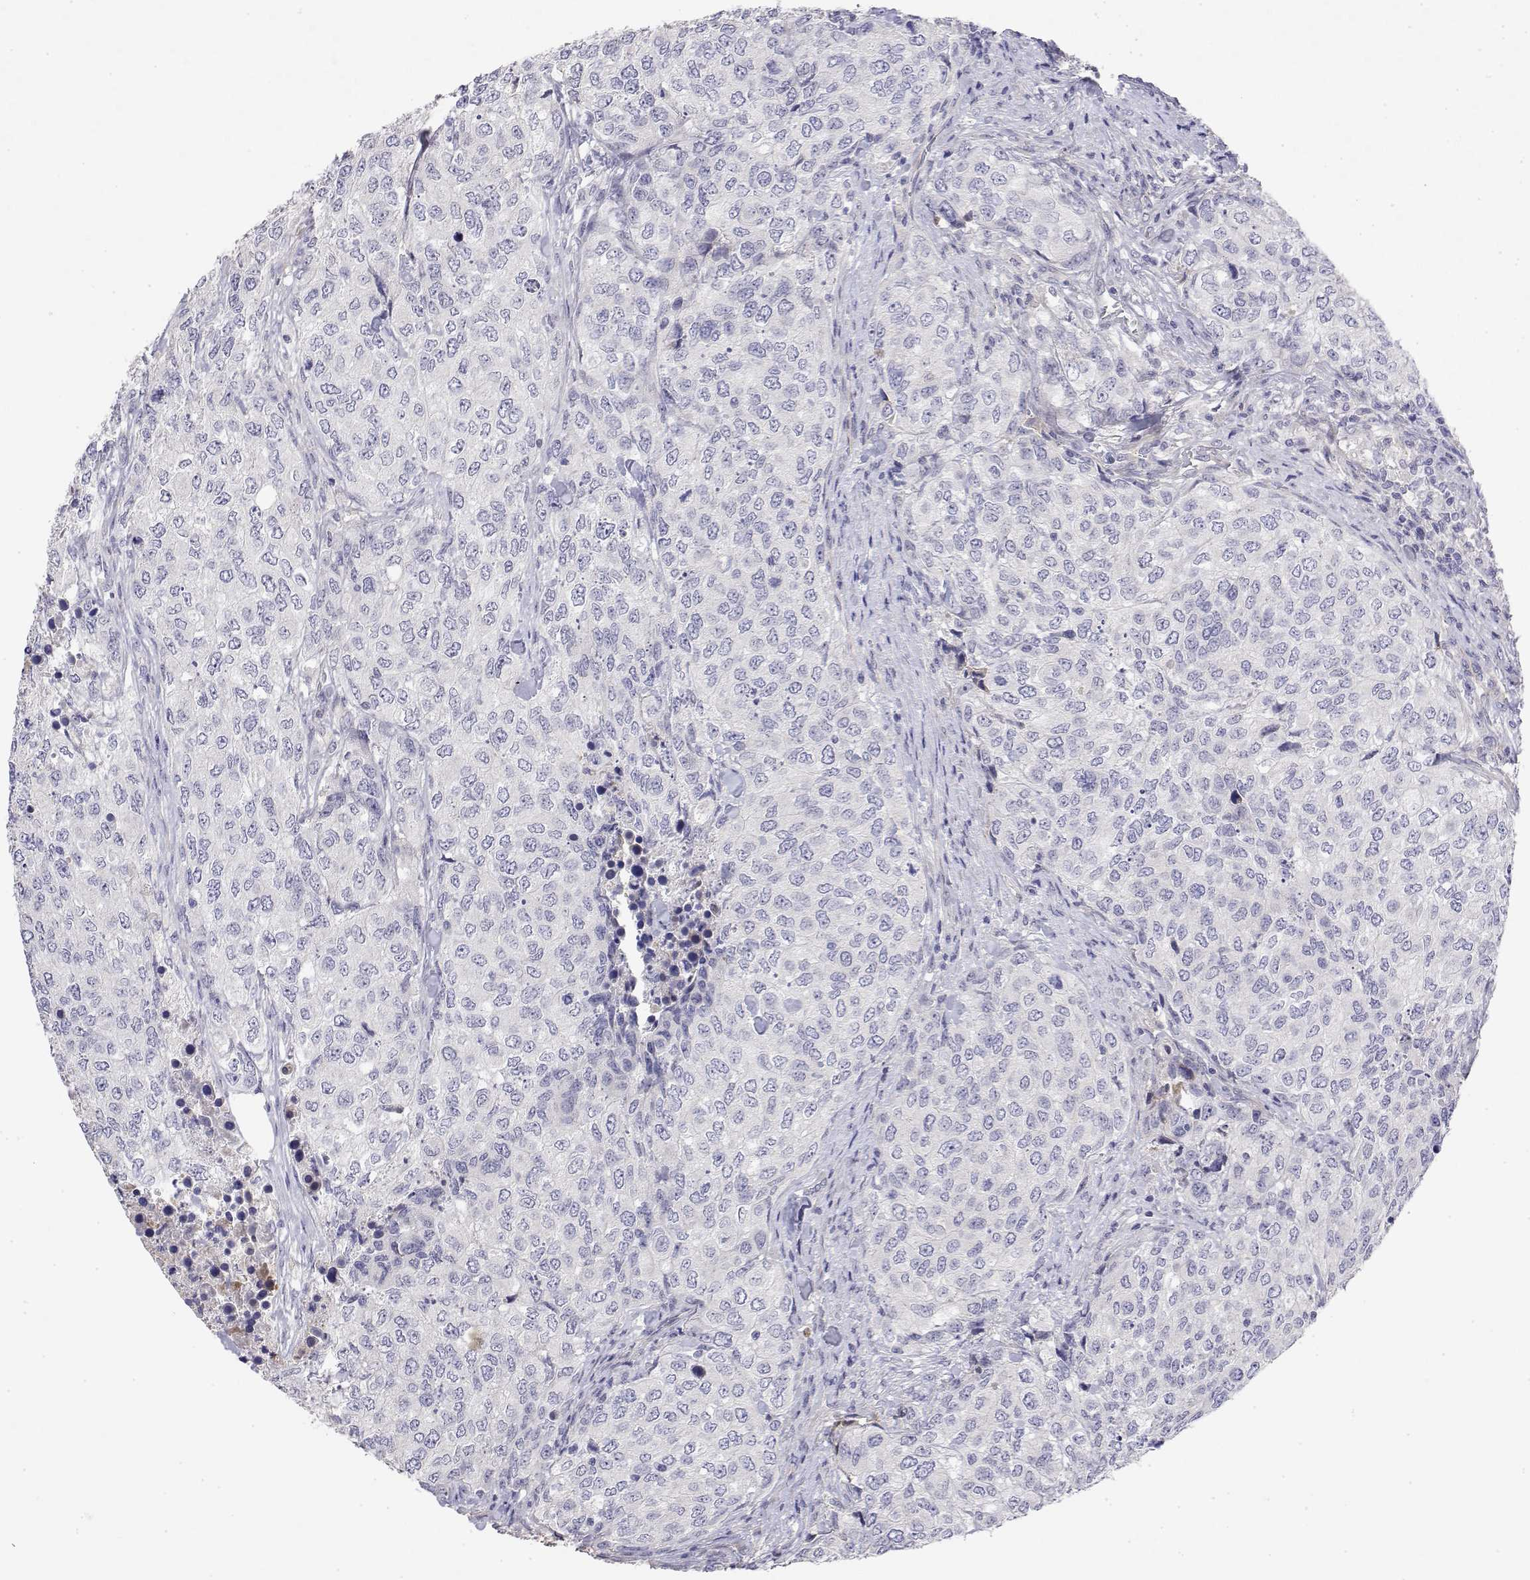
{"staining": {"intensity": "negative", "quantity": "none", "location": "none"}, "tissue": "urothelial cancer", "cell_type": "Tumor cells", "image_type": "cancer", "snomed": [{"axis": "morphology", "description": "Urothelial carcinoma, High grade"}, {"axis": "topography", "description": "Urinary bladder"}], "caption": "Human high-grade urothelial carcinoma stained for a protein using immunohistochemistry exhibits no expression in tumor cells.", "gene": "GGACT", "patient": {"sex": "female", "age": 78}}